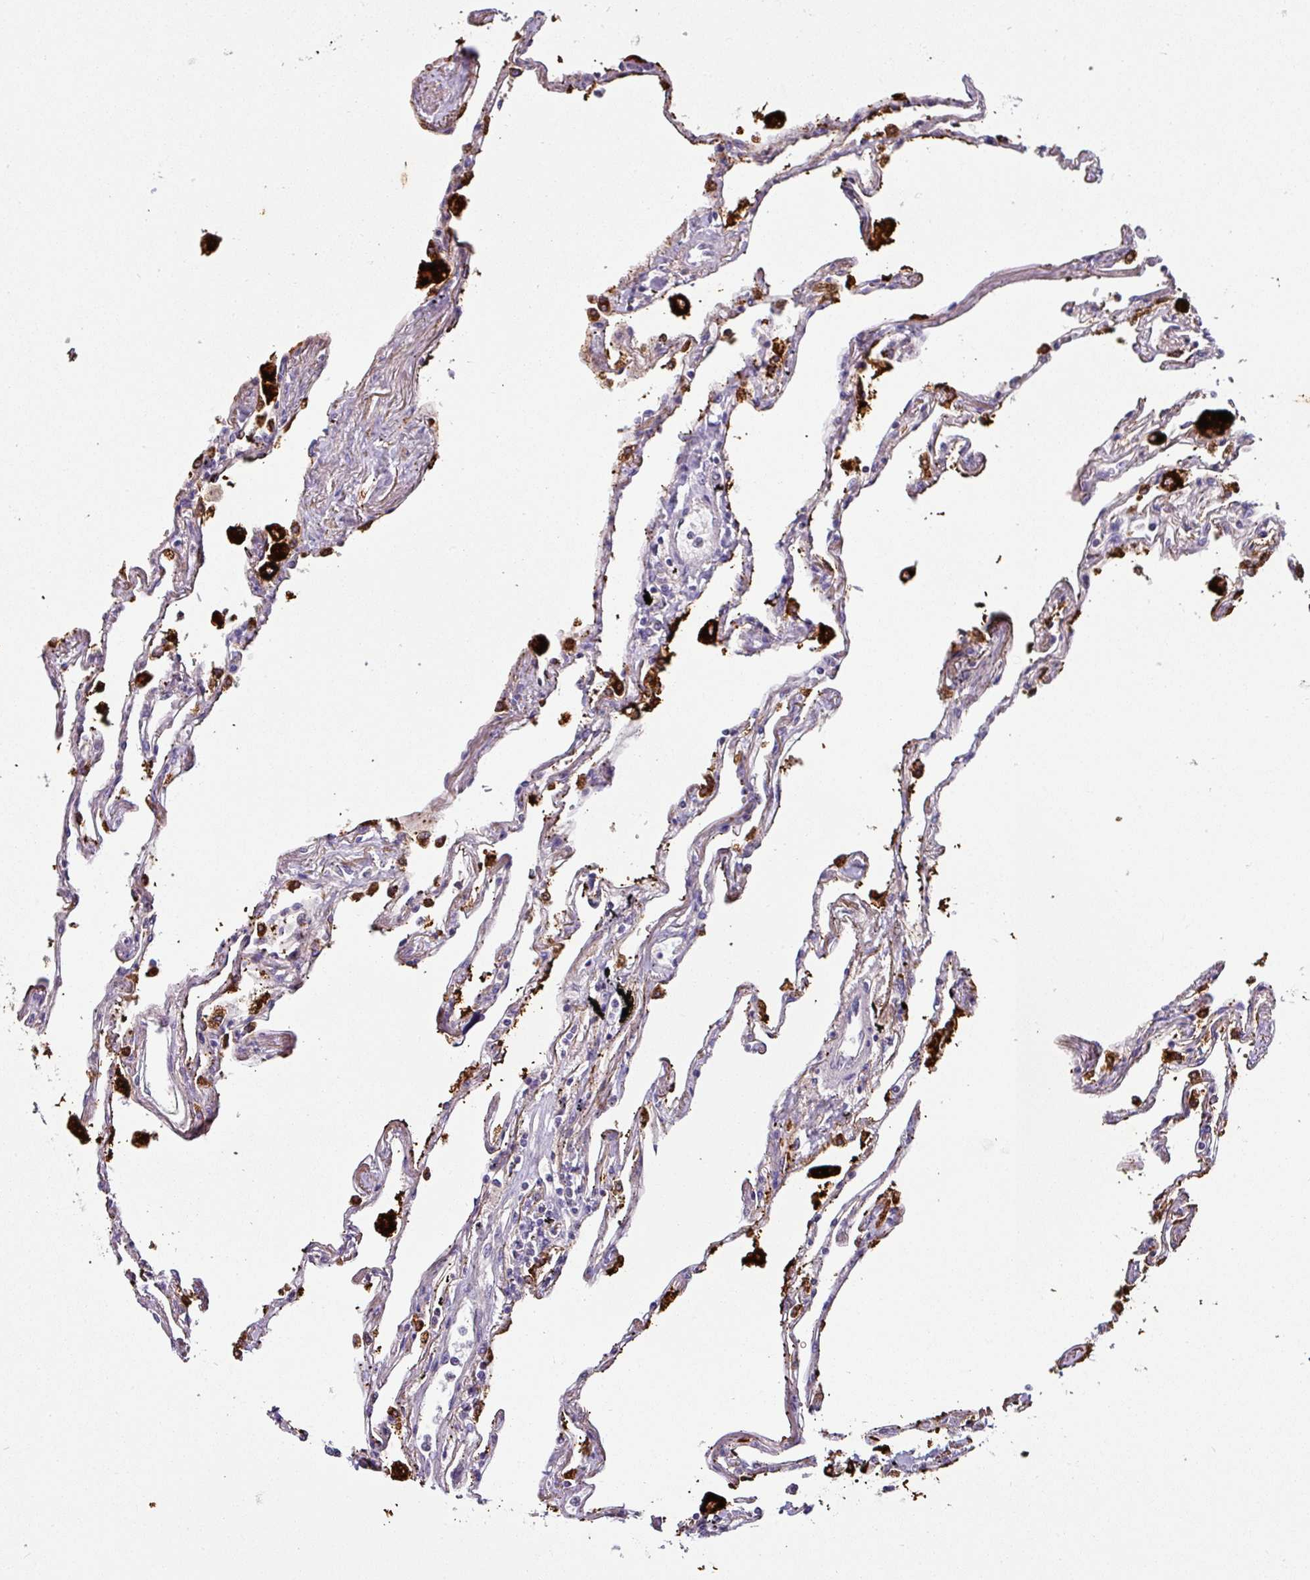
{"staining": {"intensity": "strong", "quantity": "<25%", "location": "cytoplasmic/membranous"}, "tissue": "lung", "cell_type": "Alveolar cells", "image_type": "normal", "snomed": [{"axis": "morphology", "description": "Normal tissue, NOS"}, {"axis": "topography", "description": "Lung"}], "caption": "Alveolar cells exhibit medium levels of strong cytoplasmic/membranous staining in about <25% of cells in unremarkable lung. (brown staining indicates protein expression, while blue staining denotes nuclei).", "gene": "NAPSA", "patient": {"sex": "female", "age": 67}}